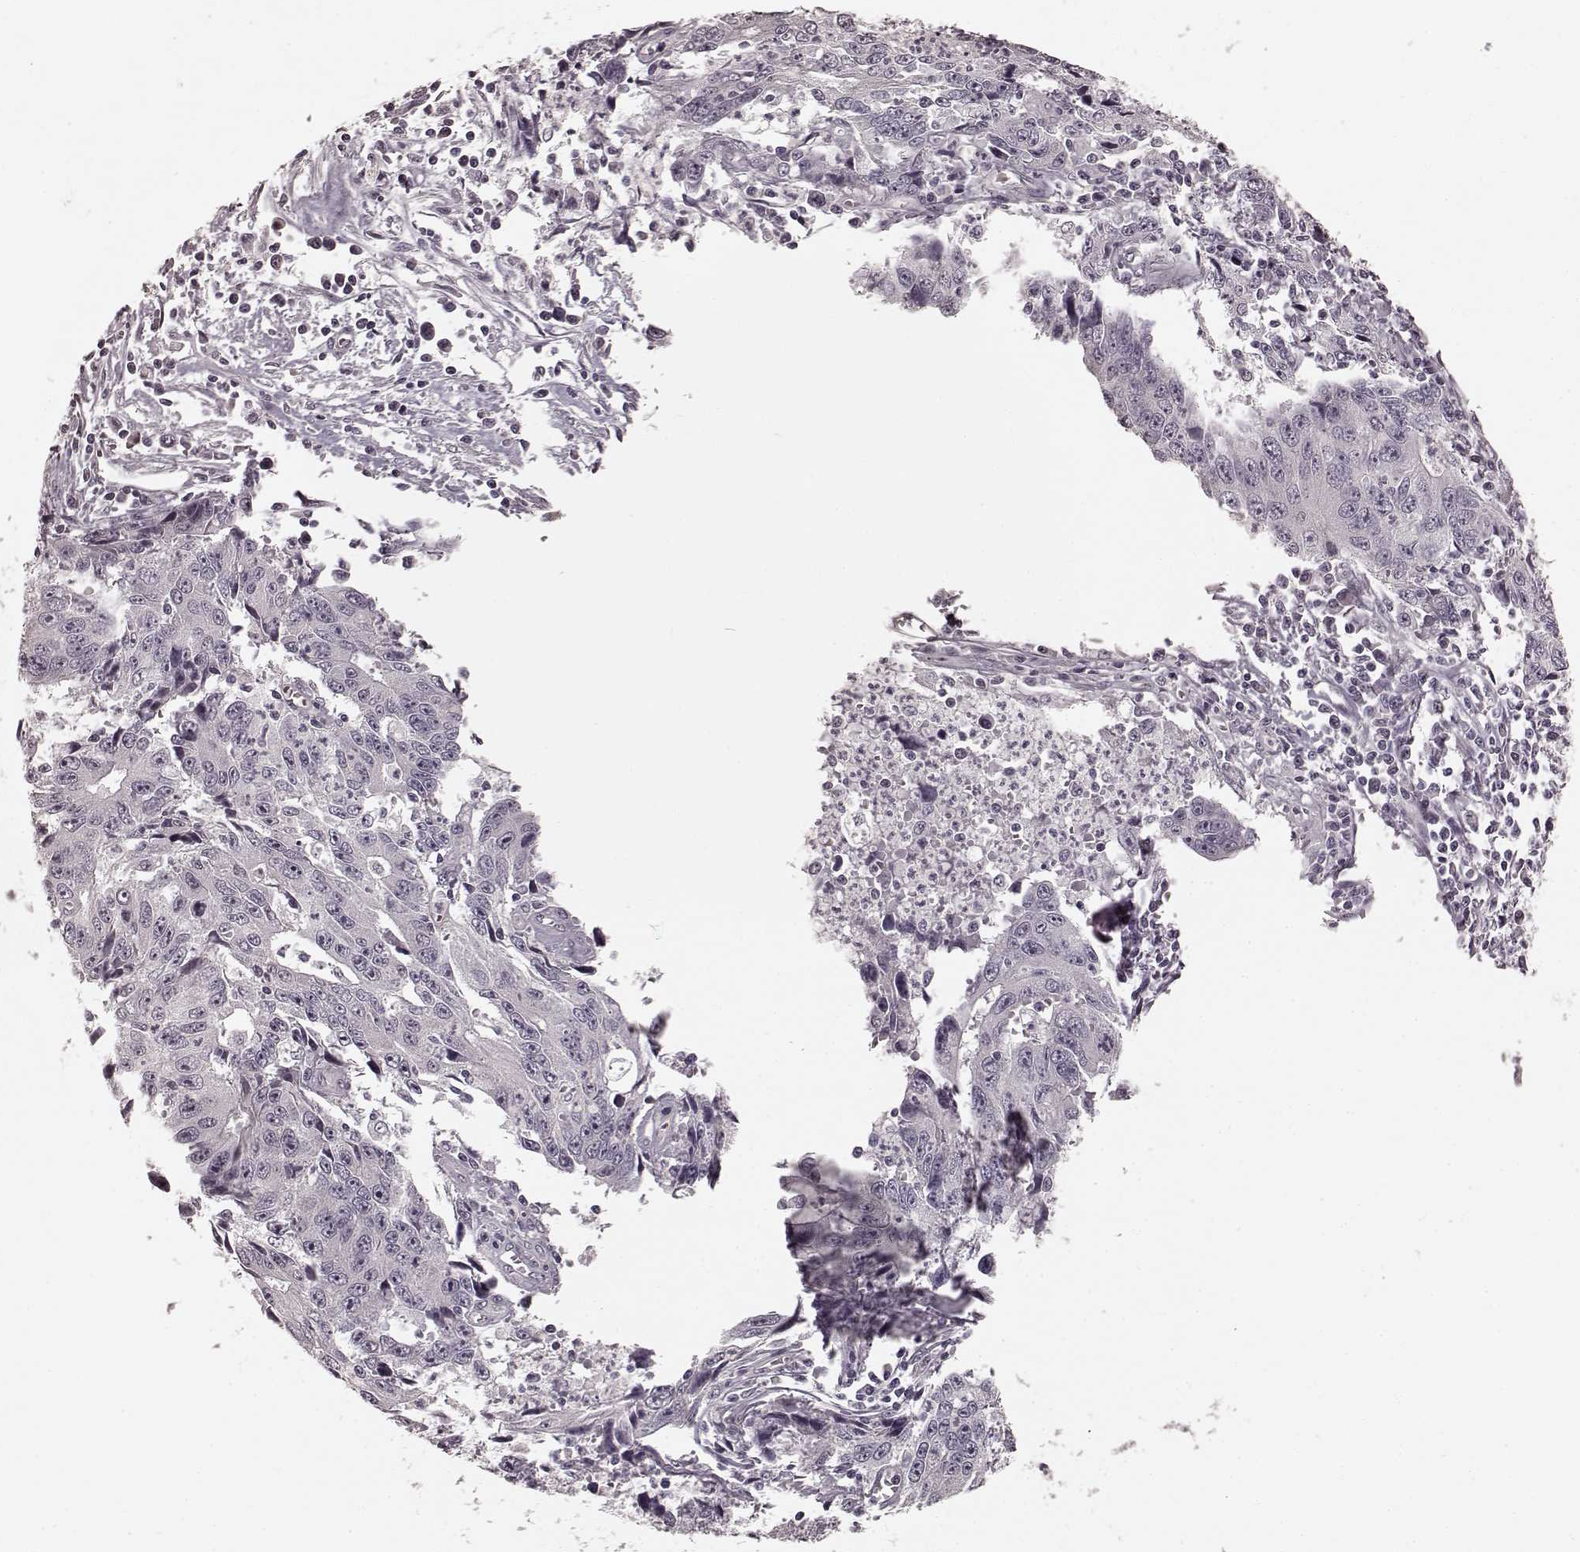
{"staining": {"intensity": "negative", "quantity": "none", "location": "none"}, "tissue": "liver cancer", "cell_type": "Tumor cells", "image_type": "cancer", "snomed": [{"axis": "morphology", "description": "Cholangiocarcinoma"}, {"axis": "topography", "description": "Liver"}], "caption": "Tumor cells show no significant protein staining in cholangiocarcinoma (liver). (Stains: DAB (3,3'-diaminobenzidine) immunohistochemistry (IHC) with hematoxylin counter stain, Microscopy: brightfield microscopy at high magnification).", "gene": "PRKCE", "patient": {"sex": "male", "age": 65}}